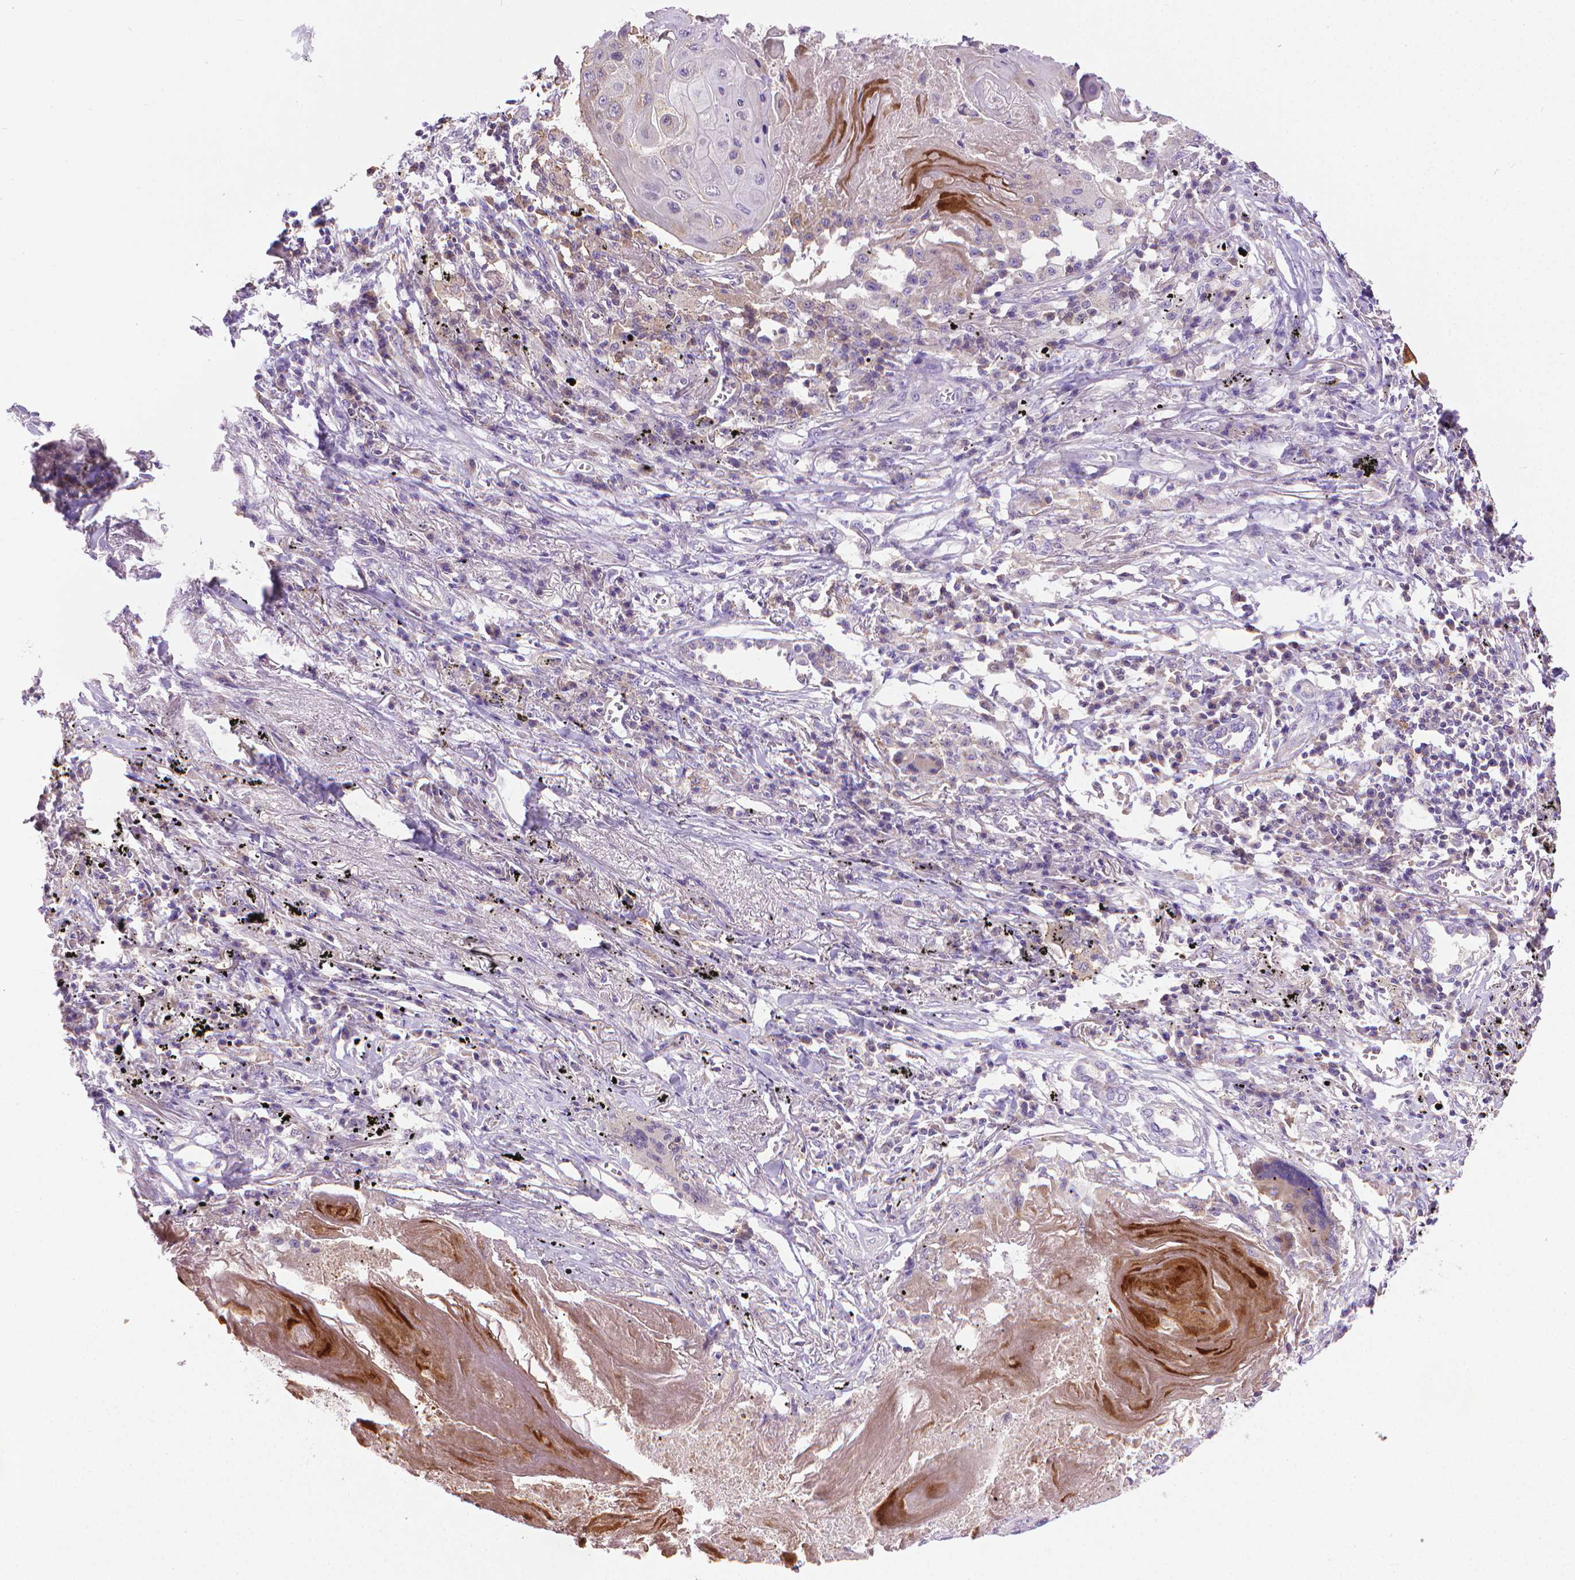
{"staining": {"intensity": "negative", "quantity": "none", "location": "none"}, "tissue": "lung cancer", "cell_type": "Tumor cells", "image_type": "cancer", "snomed": [{"axis": "morphology", "description": "Squamous cell carcinoma, NOS"}, {"axis": "topography", "description": "Lung"}], "caption": "A high-resolution micrograph shows immunohistochemistry (IHC) staining of lung squamous cell carcinoma, which exhibits no significant expression in tumor cells.", "gene": "SLC51B", "patient": {"sex": "male", "age": 78}}